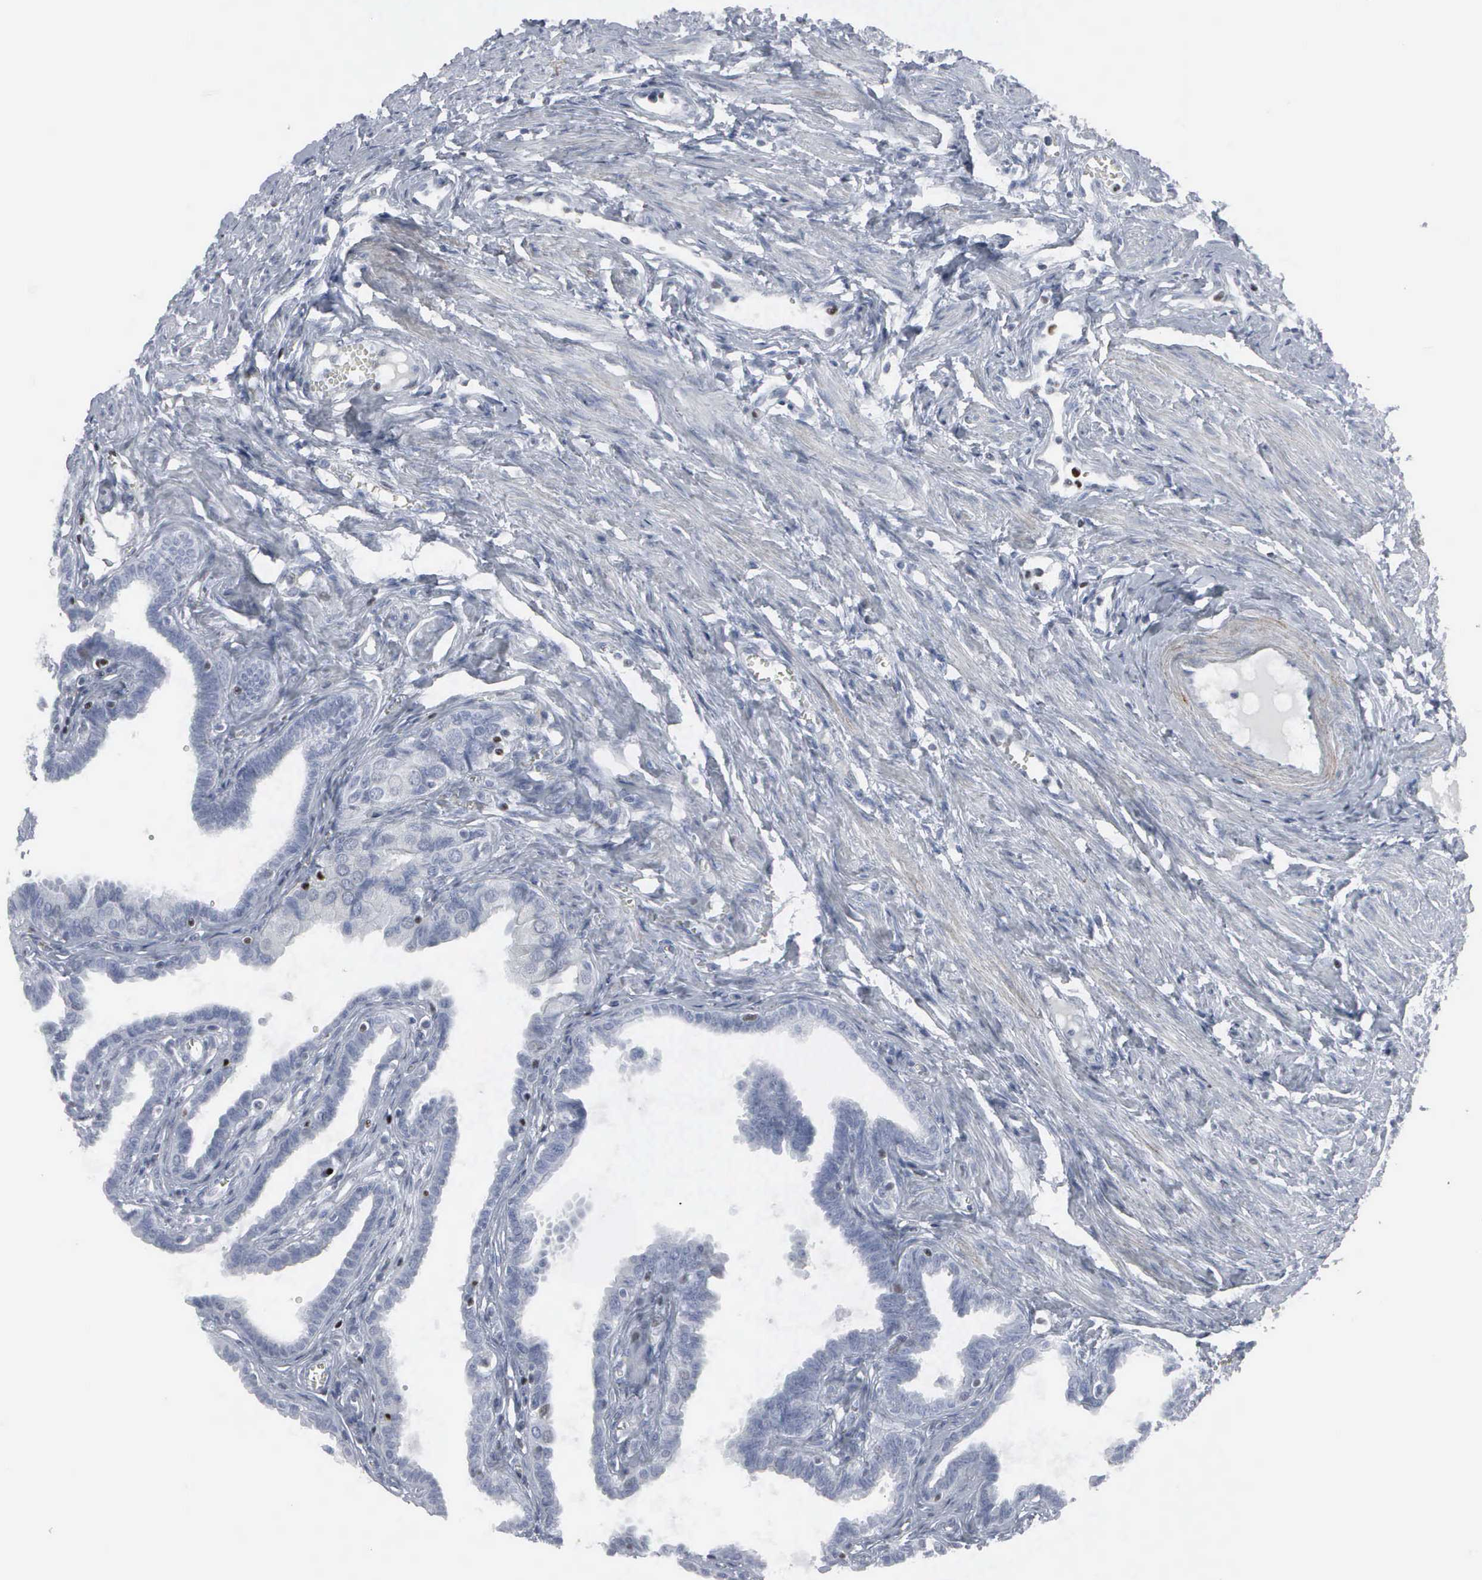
{"staining": {"intensity": "negative", "quantity": "none", "location": "none"}, "tissue": "fallopian tube", "cell_type": "Glandular cells", "image_type": "normal", "snomed": [{"axis": "morphology", "description": "Normal tissue, NOS"}, {"axis": "topography", "description": "Fallopian tube"}], "caption": "This is a photomicrograph of IHC staining of normal fallopian tube, which shows no expression in glandular cells. The staining was performed using DAB (3,3'-diaminobenzidine) to visualize the protein expression in brown, while the nuclei were stained in blue with hematoxylin (Magnification: 20x).", "gene": "CCND3", "patient": {"sex": "female", "age": 67}}